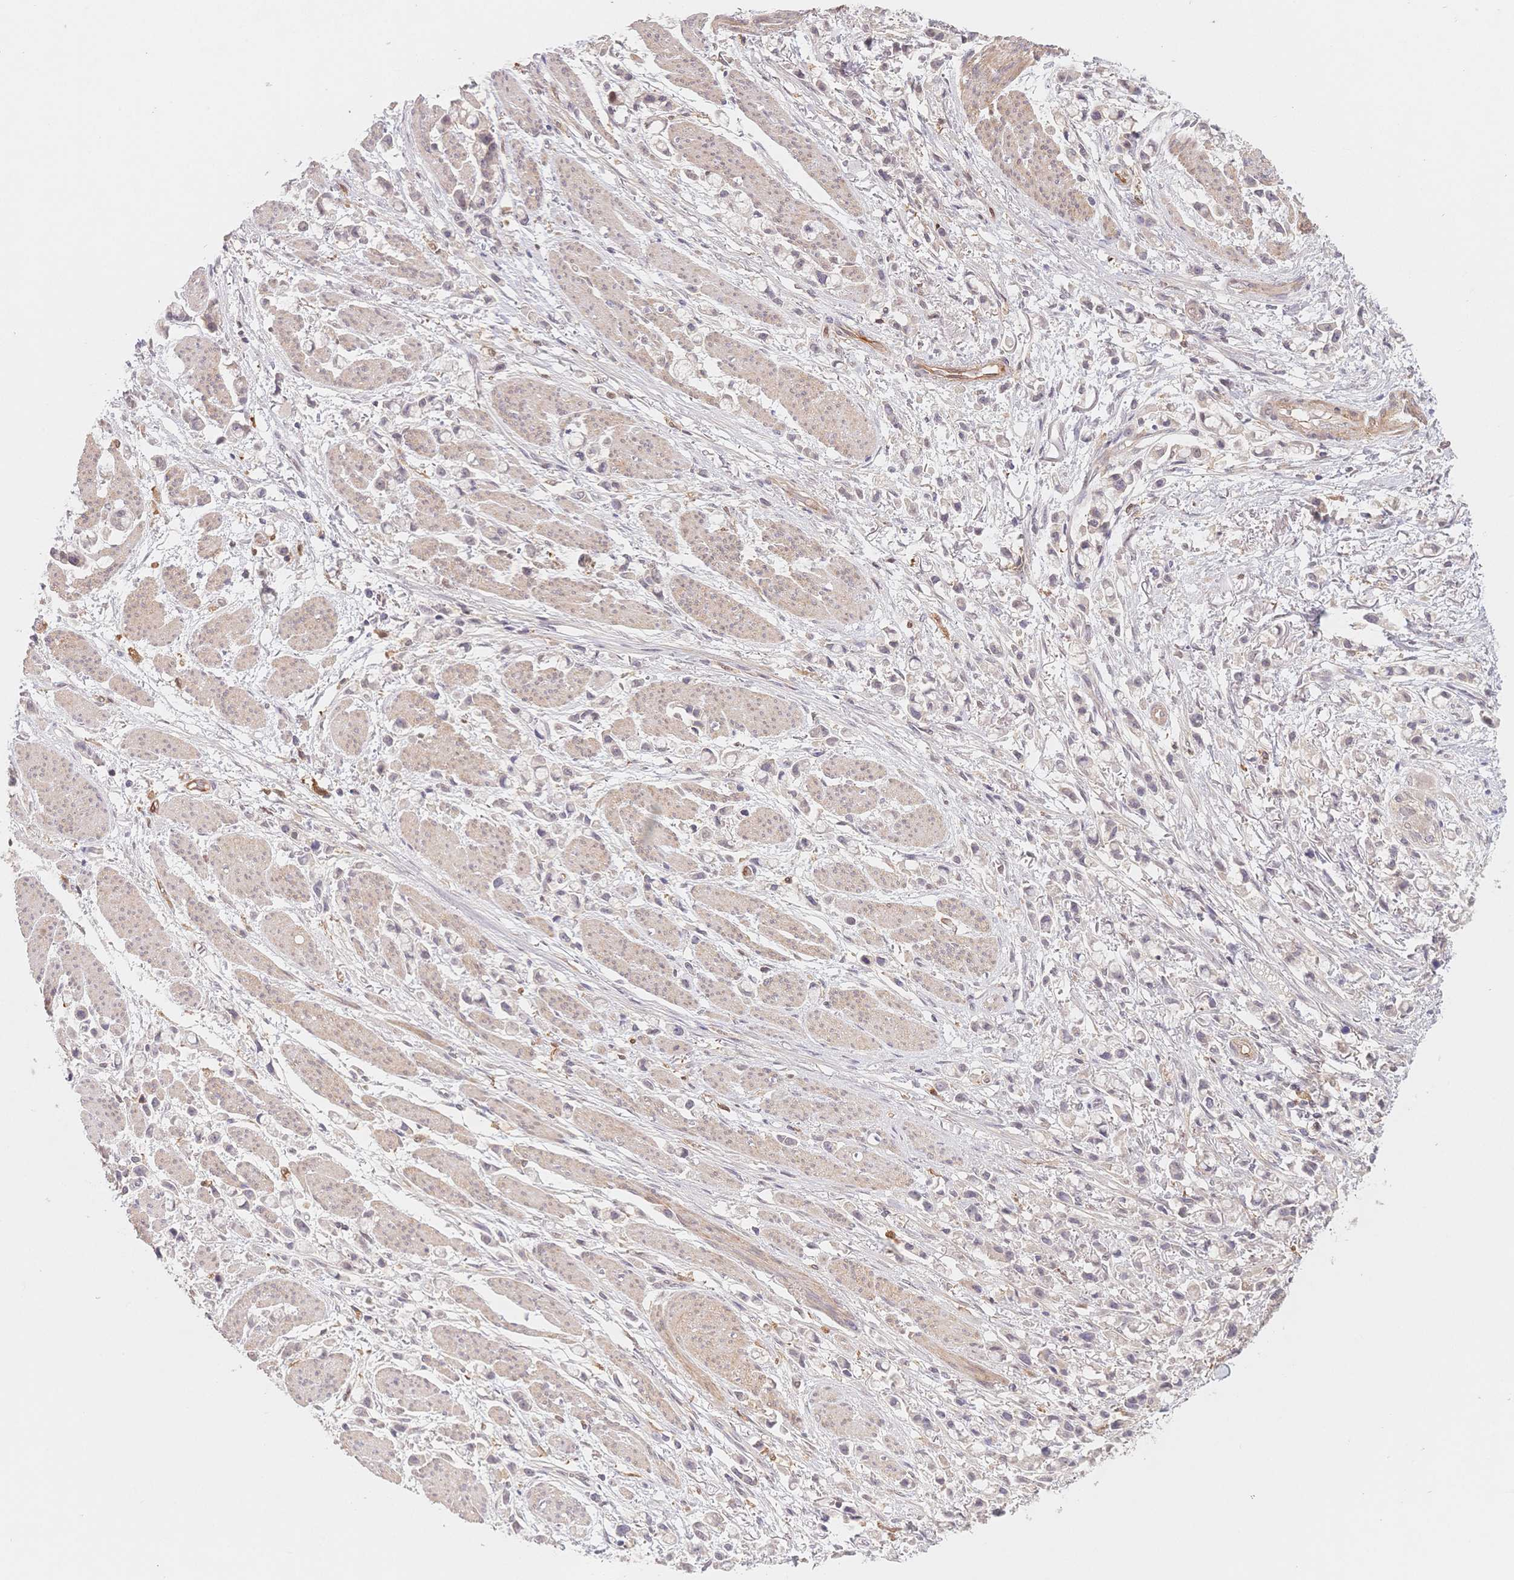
{"staining": {"intensity": "weak", "quantity": "<25%", "location": "cytoplasmic/membranous"}, "tissue": "stomach cancer", "cell_type": "Tumor cells", "image_type": "cancer", "snomed": [{"axis": "morphology", "description": "Adenocarcinoma, NOS"}, {"axis": "topography", "description": "Stomach"}], "caption": "An immunohistochemistry image of adenocarcinoma (stomach) is shown. There is no staining in tumor cells of adenocarcinoma (stomach).", "gene": "C12orf75", "patient": {"sex": "female", "age": 81}}